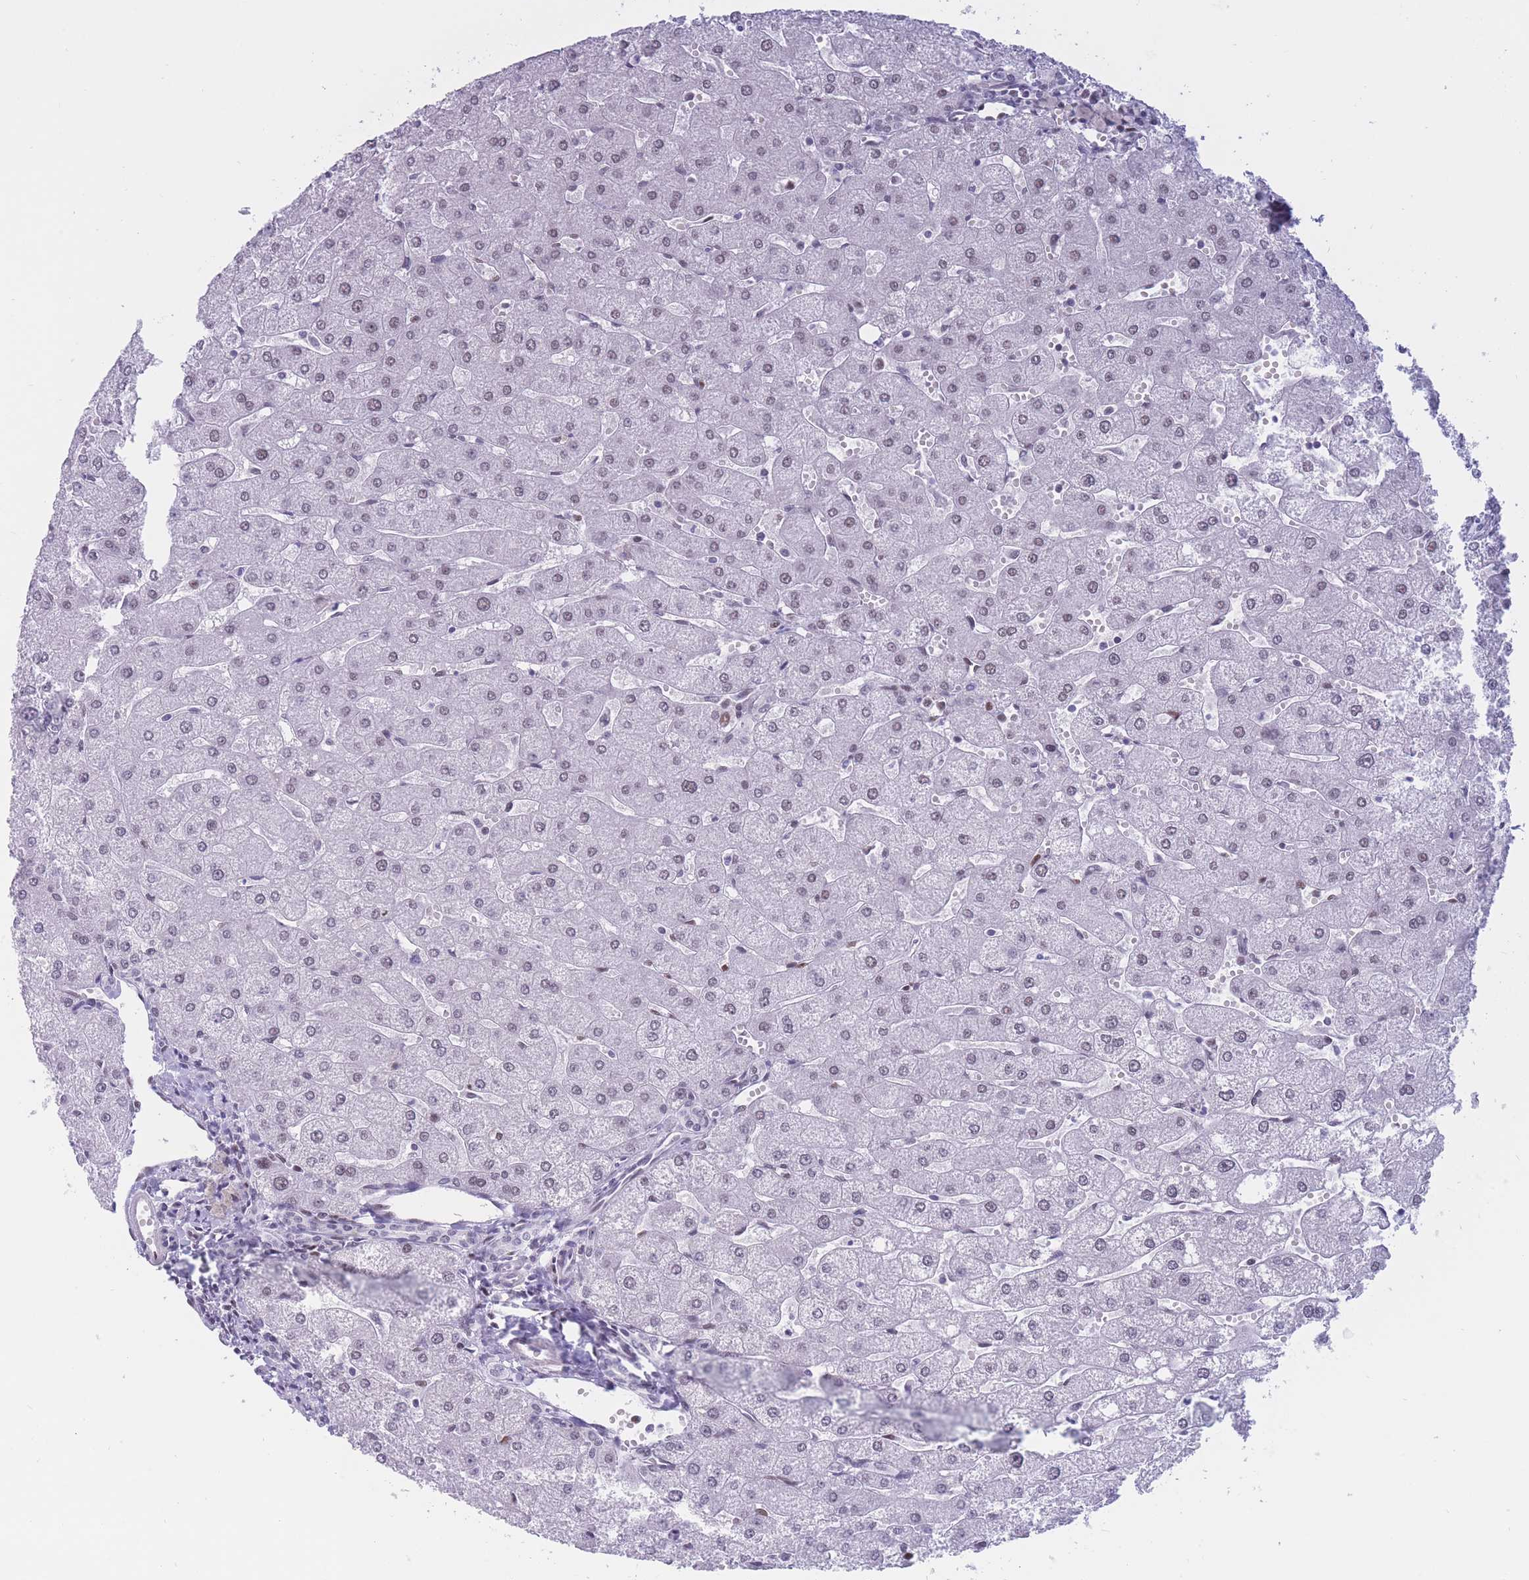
{"staining": {"intensity": "negative", "quantity": "none", "location": "none"}, "tissue": "liver", "cell_type": "Cholangiocytes", "image_type": "normal", "snomed": [{"axis": "morphology", "description": "Normal tissue, NOS"}, {"axis": "topography", "description": "Liver"}], "caption": "There is no significant positivity in cholangiocytes of liver. (DAB (3,3'-diaminobenzidine) immunohistochemistry with hematoxylin counter stain).", "gene": "NASP", "patient": {"sex": "male", "age": 67}}